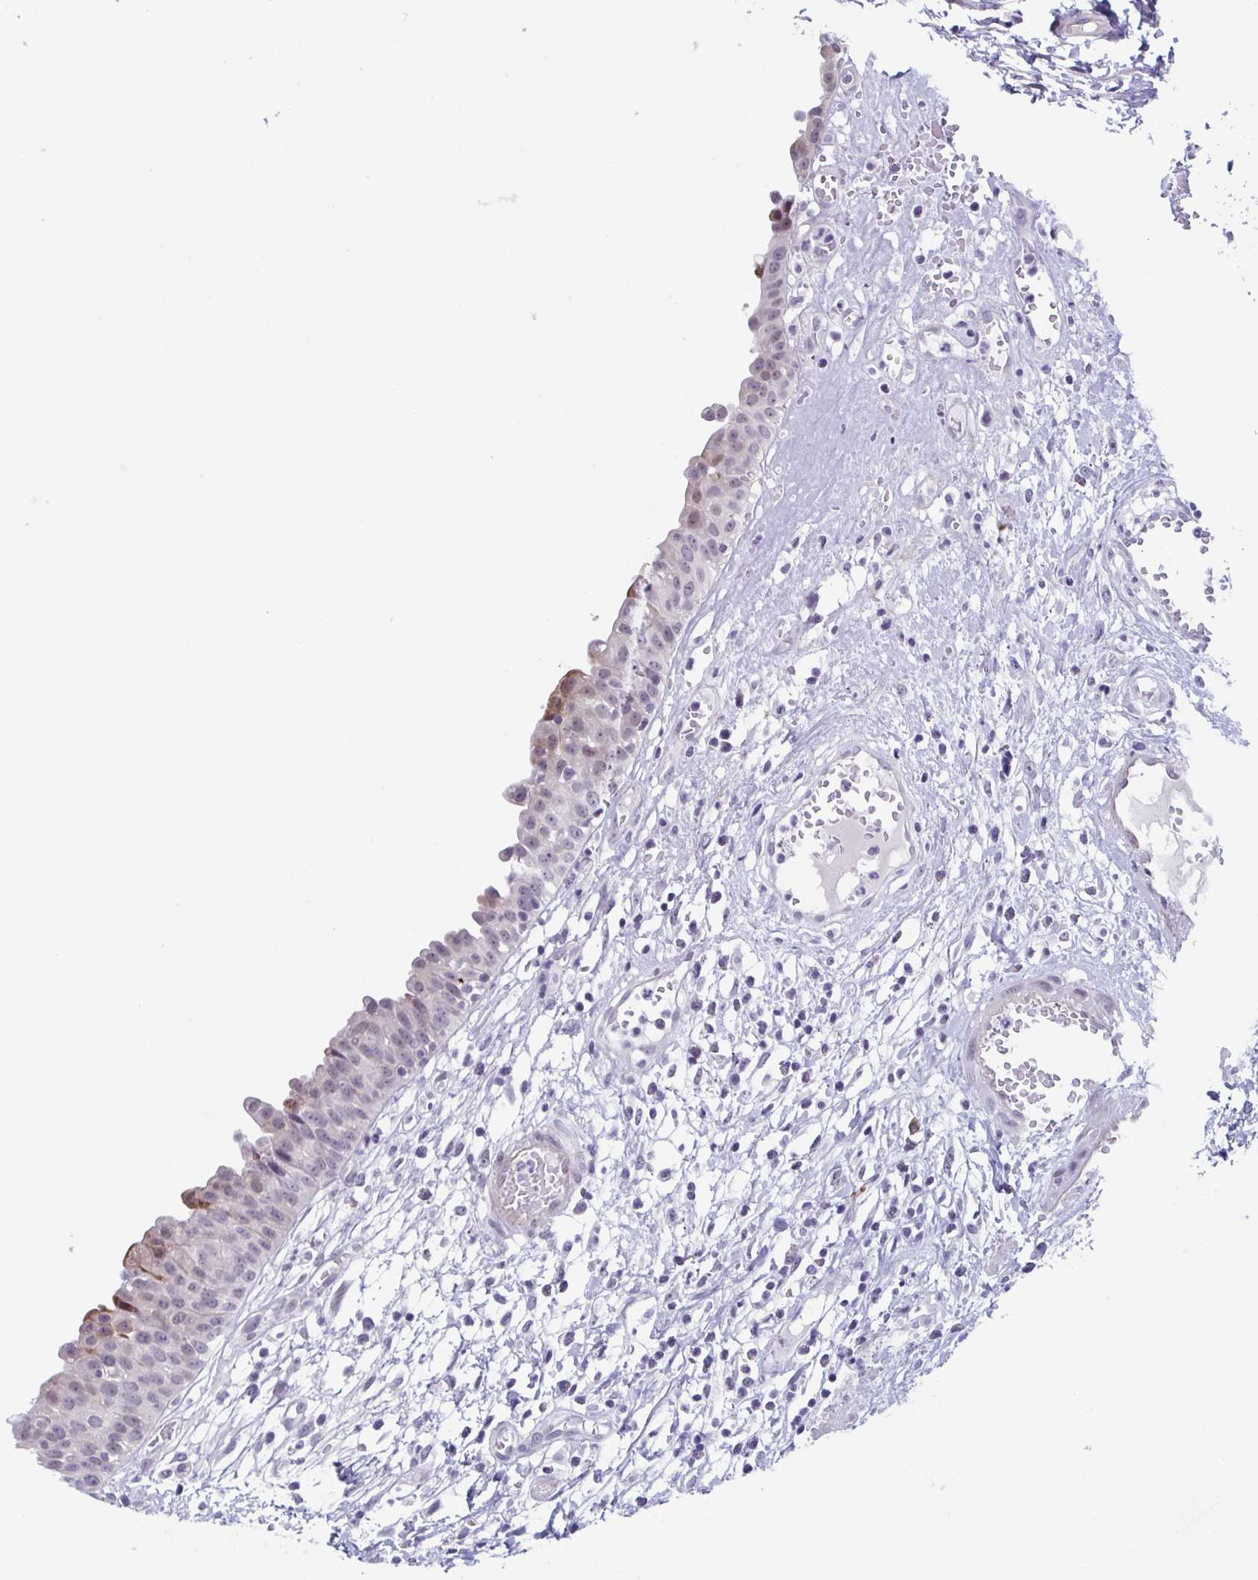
{"staining": {"intensity": "moderate", "quantity": "25%-75%", "location": "cytoplasmic/membranous,nuclear"}, "tissue": "urinary bladder", "cell_type": "Urothelial cells", "image_type": "normal", "snomed": [{"axis": "morphology", "description": "Normal tissue, NOS"}, {"axis": "topography", "description": "Urinary bladder"}], "caption": "Protein expression by immunohistochemistry (IHC) demonstrates moderate cytoplasmic/membranous,nuclear expression in approximately 25%-75% of urothelial cells in benign urinary bladder.", "gene": "ZFP64", "patient": {"sex": "male", "age": 64}}